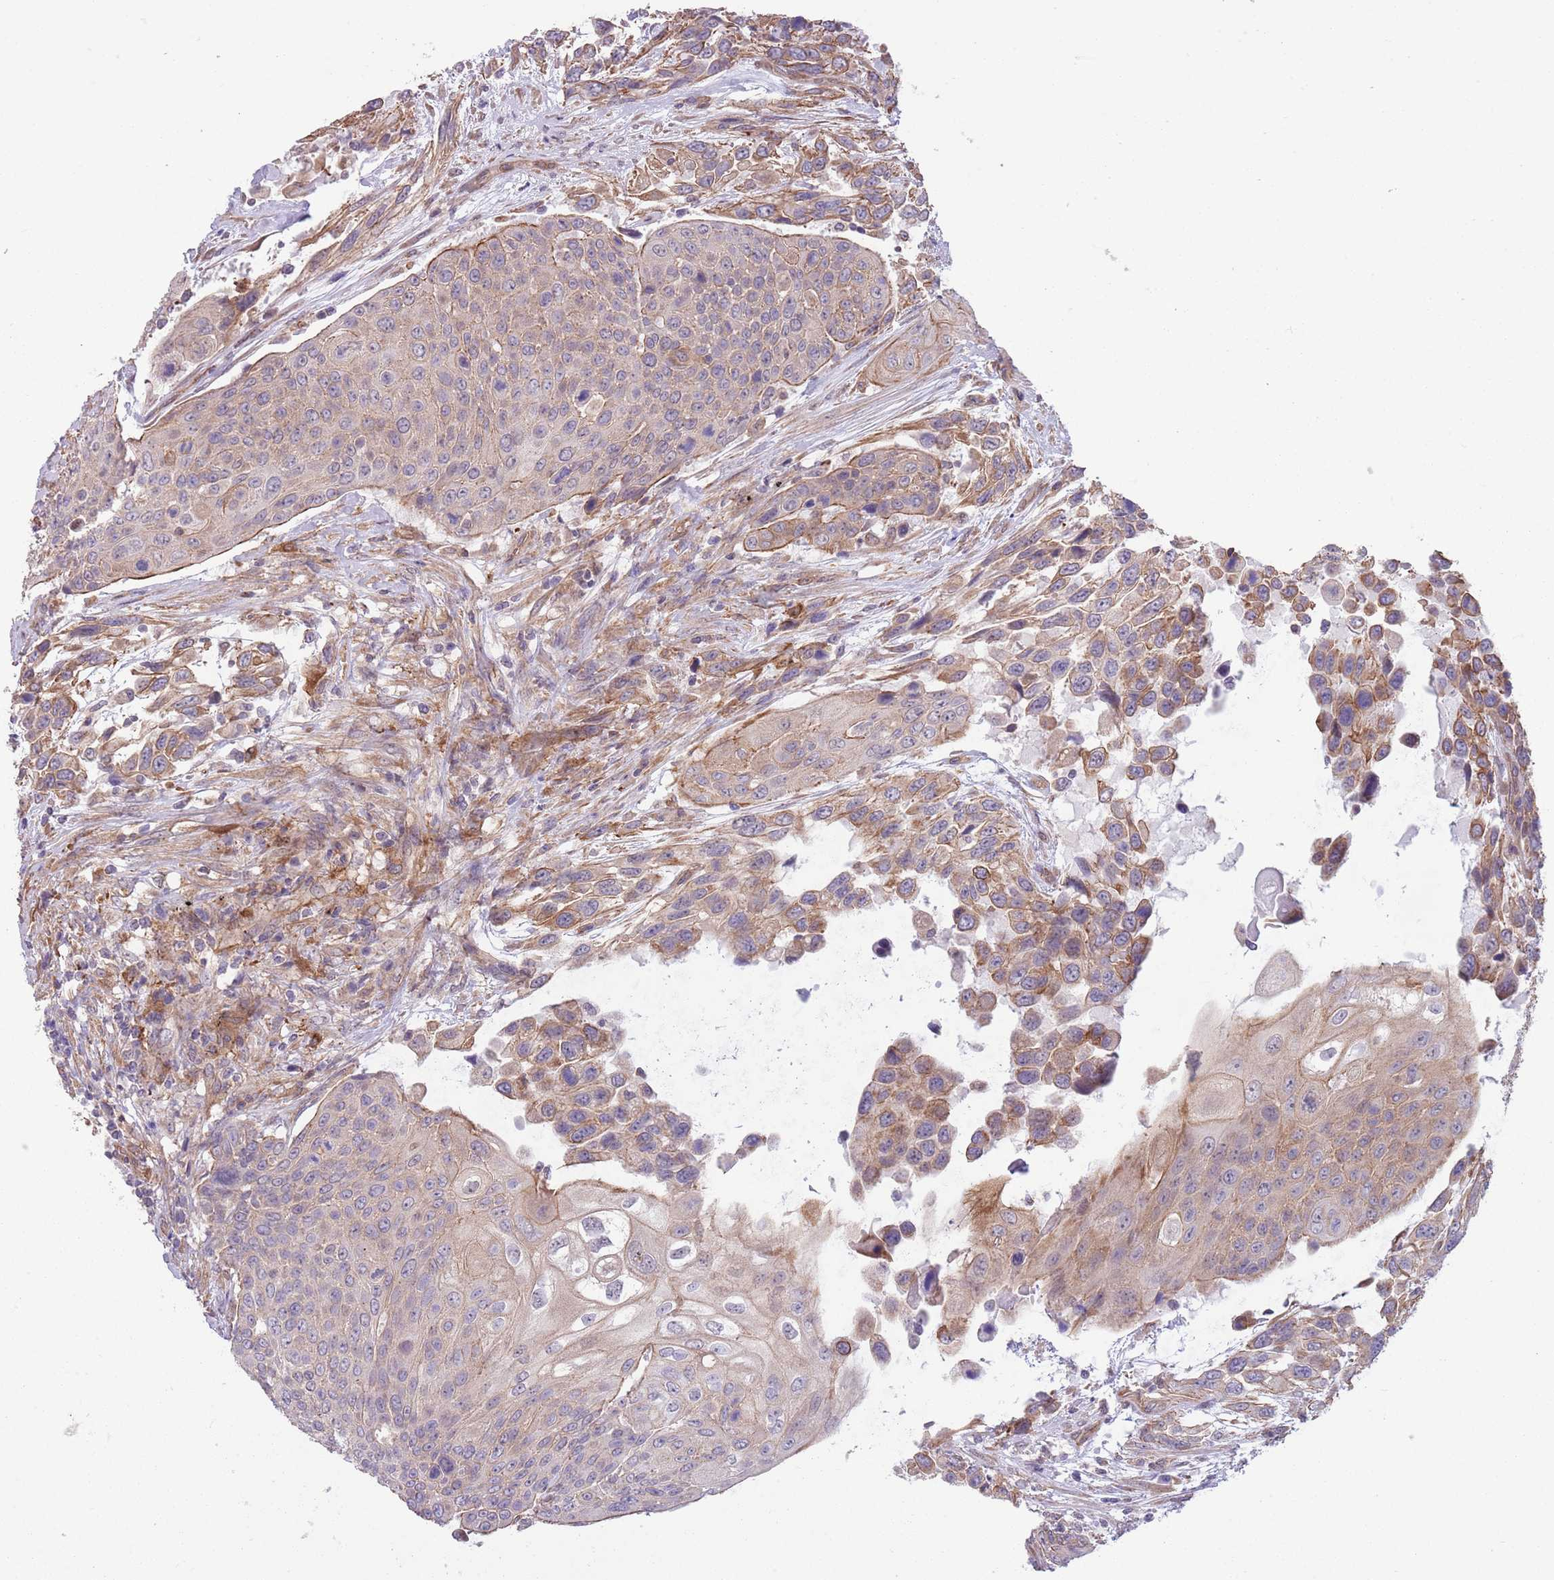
{"staining": {"intensity": "moderate", "quantity": "<25%", "location": "cytoplasmic/membranous"}, "tissue": "urothelial cancer", "cell_type": "Tumor cells", "image_type": "cancer", "snomed": [{"axis": "morphology", "description": "Urothelial carcinoma, High grade"}, {"axis": "topography", "description": "Urinary bladder"}], "caption": "There is low levels of moderate cytoplasmic/membranous expression in tumor cells of urothelial cancer, as demonstrated by immunohistochemical staining (brown color).", "gene": "CREBZF", "patient": {"sex": "female", "age": 70}}